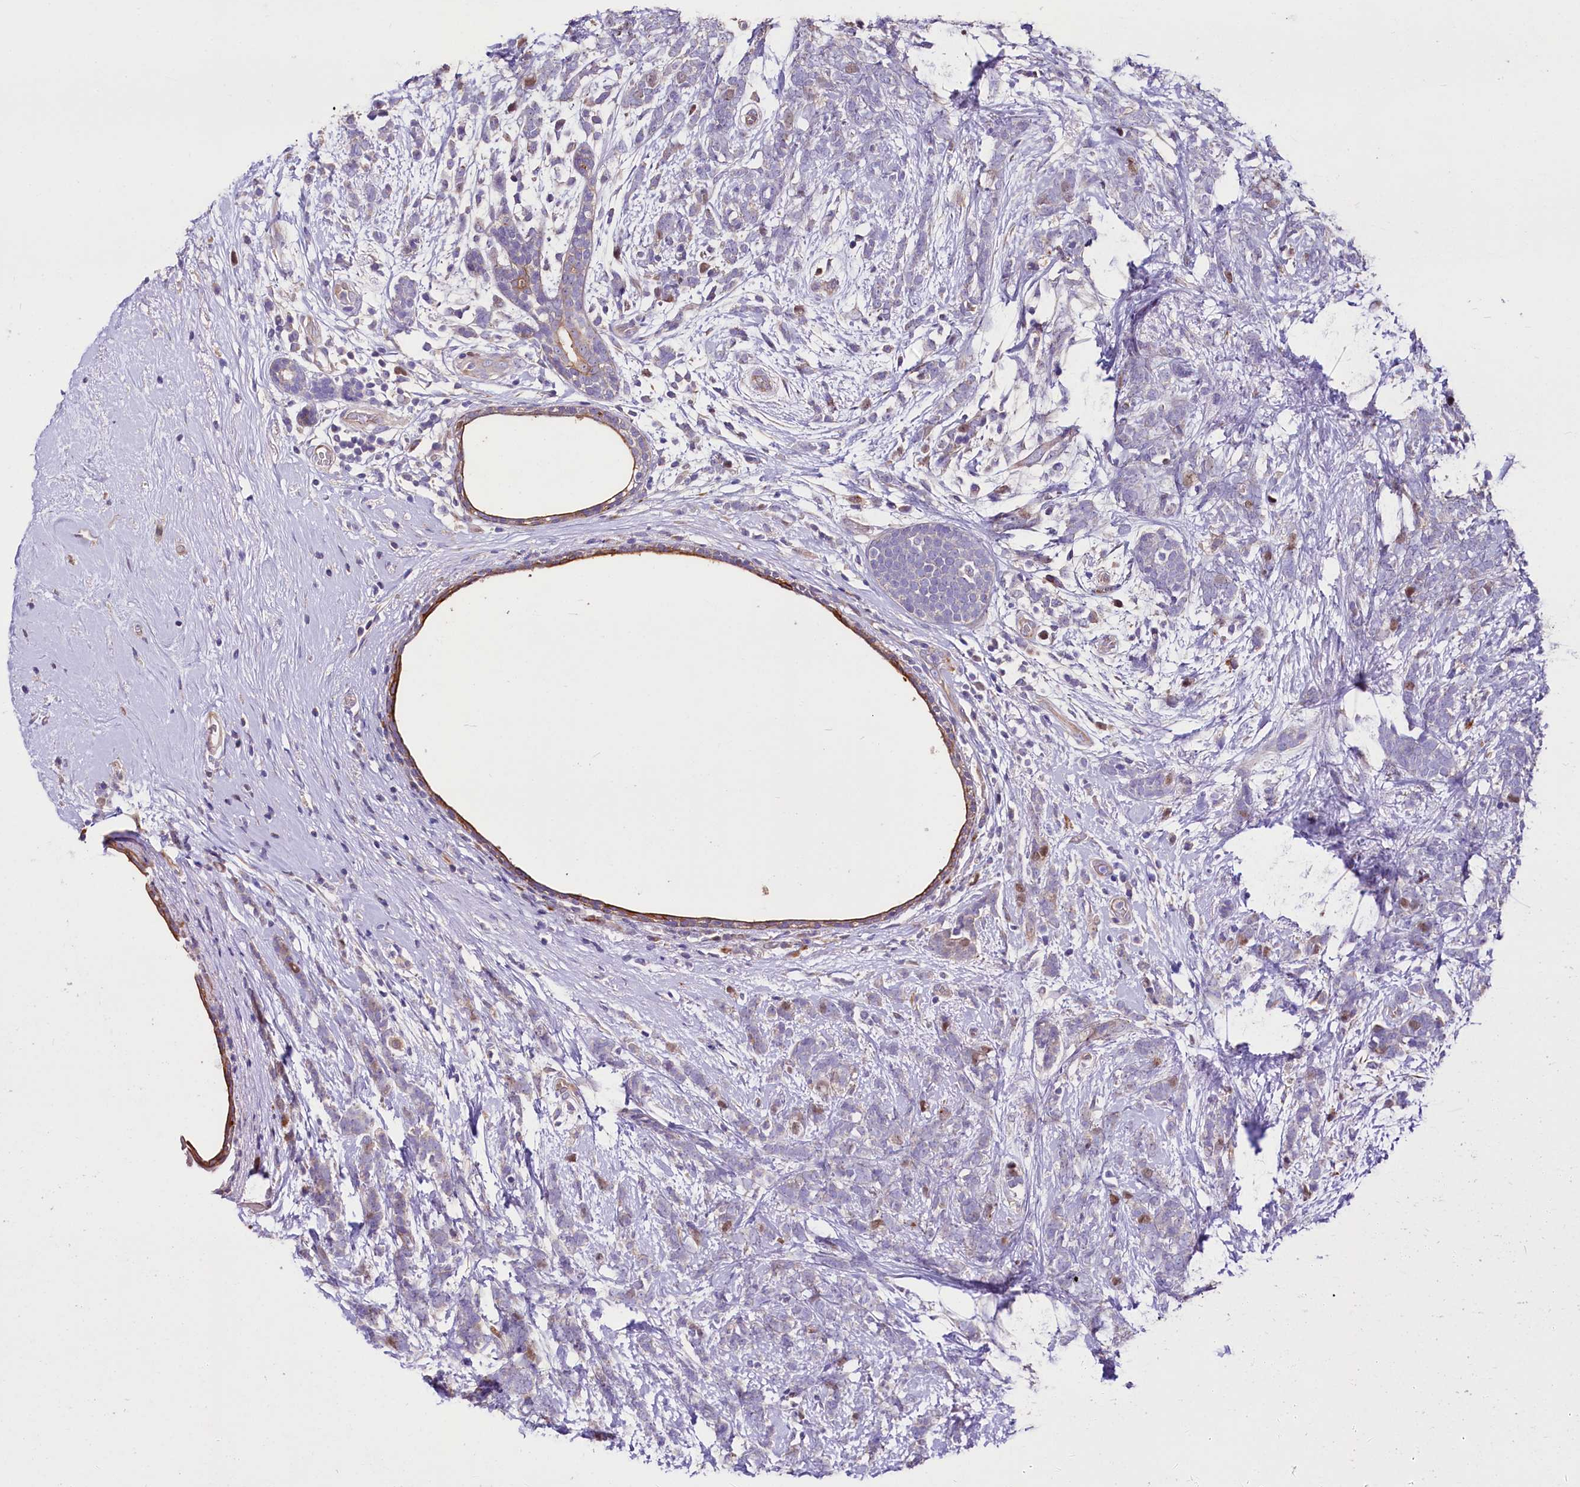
{"staining": {"intensity": "moderate", "quantity": "<25%", "location": "nuclear"}, "tissue": "breast cancer", "cell_type": "Tumor cells", "image_type": "cancer", "snomed": [{"axis": "morphology", "description": "Lobular carcinoma"}, {"axis": "topography", "description": "Breast"}], "caption": "A high-resolution photomicrograph shows IHC staining of breast cancer, which reveals moderate nuclear positivity in approximately <25% of tumor cells.", "gene": "WNT8A", "patient": {"sex": "female", "age": 58}}